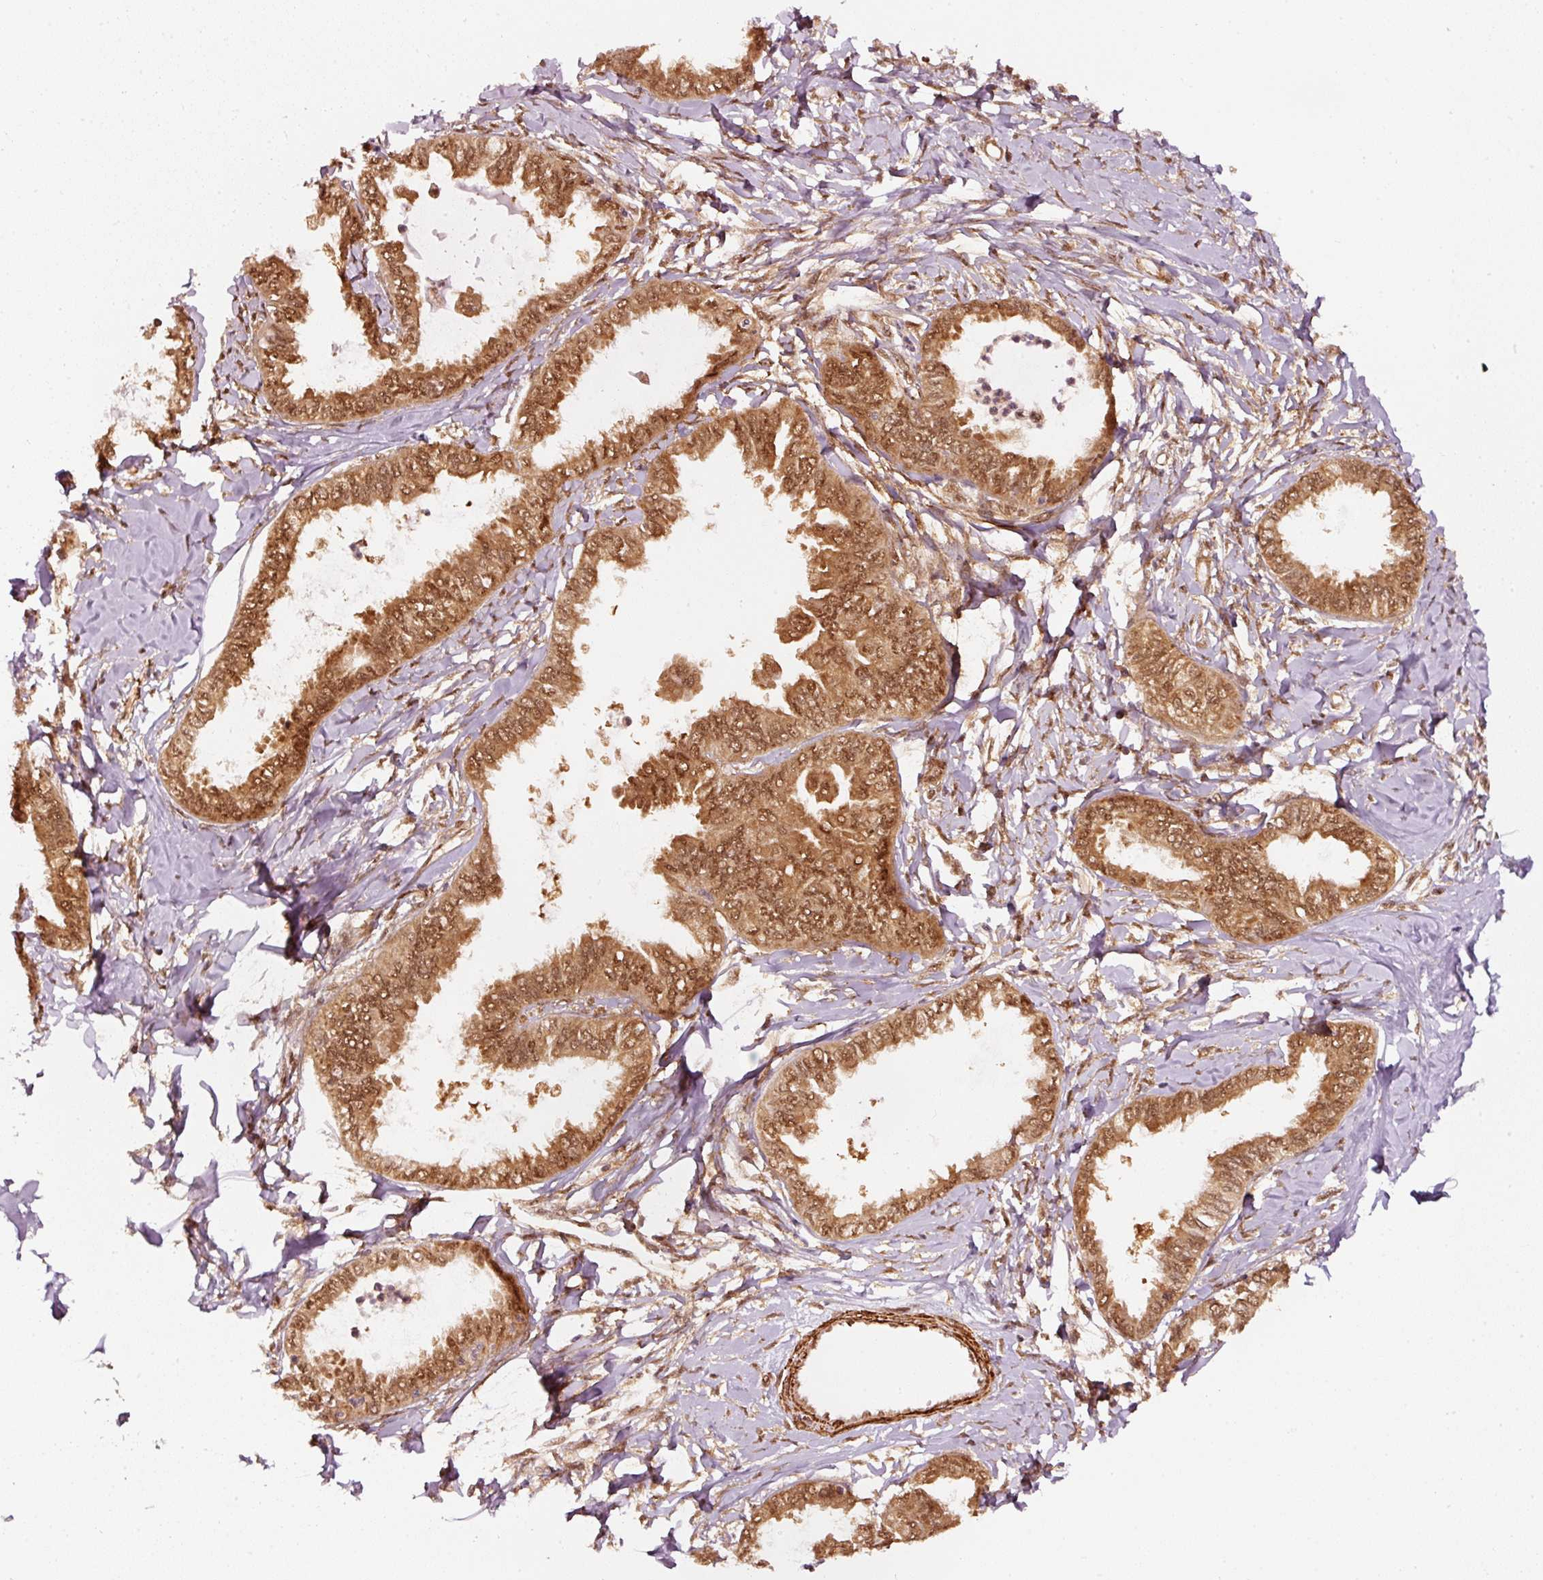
{"staining": {"intensity": "moderate", "quantity": ">75%", "location": "cytoplasmic/membranous,nuclear"}, "tissue": "ovarian cancer", "cell_type": "Tumor cells", "image_type": "cancer", "snomed": [{"axis": "morphology", "description": "Carcinoma, endometroid"}, {"axis": "topography", "description": "Ovary"}], "caption": "High-power microscopy captured an immunohistochemistry (IHC) histopathology image of ovarian endometroid carcinoma, revealing moderate cytoplasmic/membranous and nuclear staining in about >75% of tumor cells. Nuclei are stained in blue.", "gene": "PSMD1", "patient": {"sex": "female", "age": 70}}